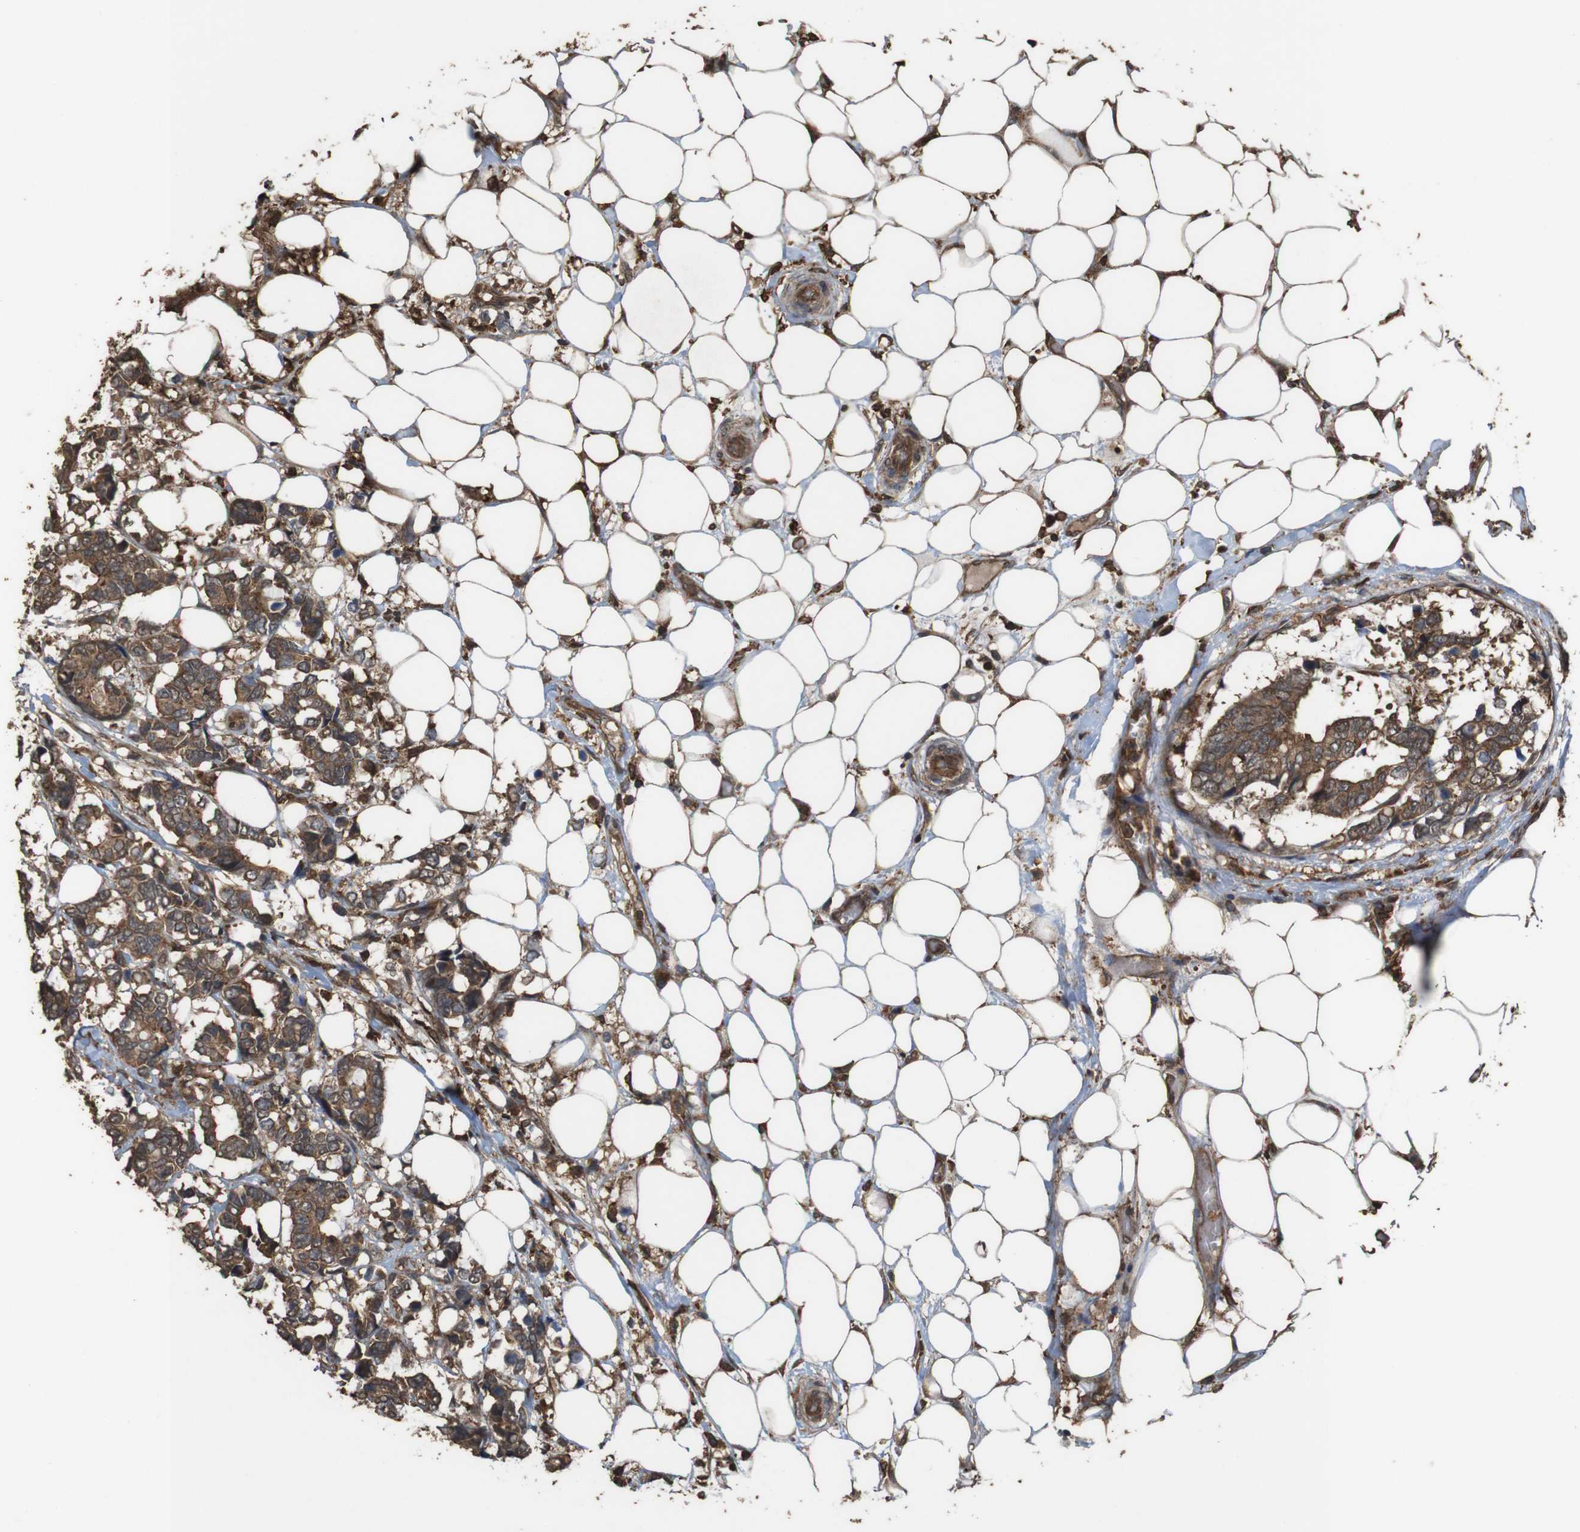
{"staining": {"intensity": "moderate", "quantity": ">75%", "location": "cytoplasmic/membranous"}, "tissue": "breast cancer", "cell_type": "Tumor cells", "image_type": "cancer", "snomed": [{"axis": "morphology", "description": "Duct carcinoma"}, {"axis": "topography", "description": "Breast"}], "caption": "Immunohistochemical staining of human intraductal carcinoma (breast) displays medium levels of moderate cytoplasmic/membranous positivity in about >75% of tumor cells. (DAB = brown stain, brightfield microscopy at high magnification).", "gene": "BAG4", "patient": {"sex": "female", "age": 87}}